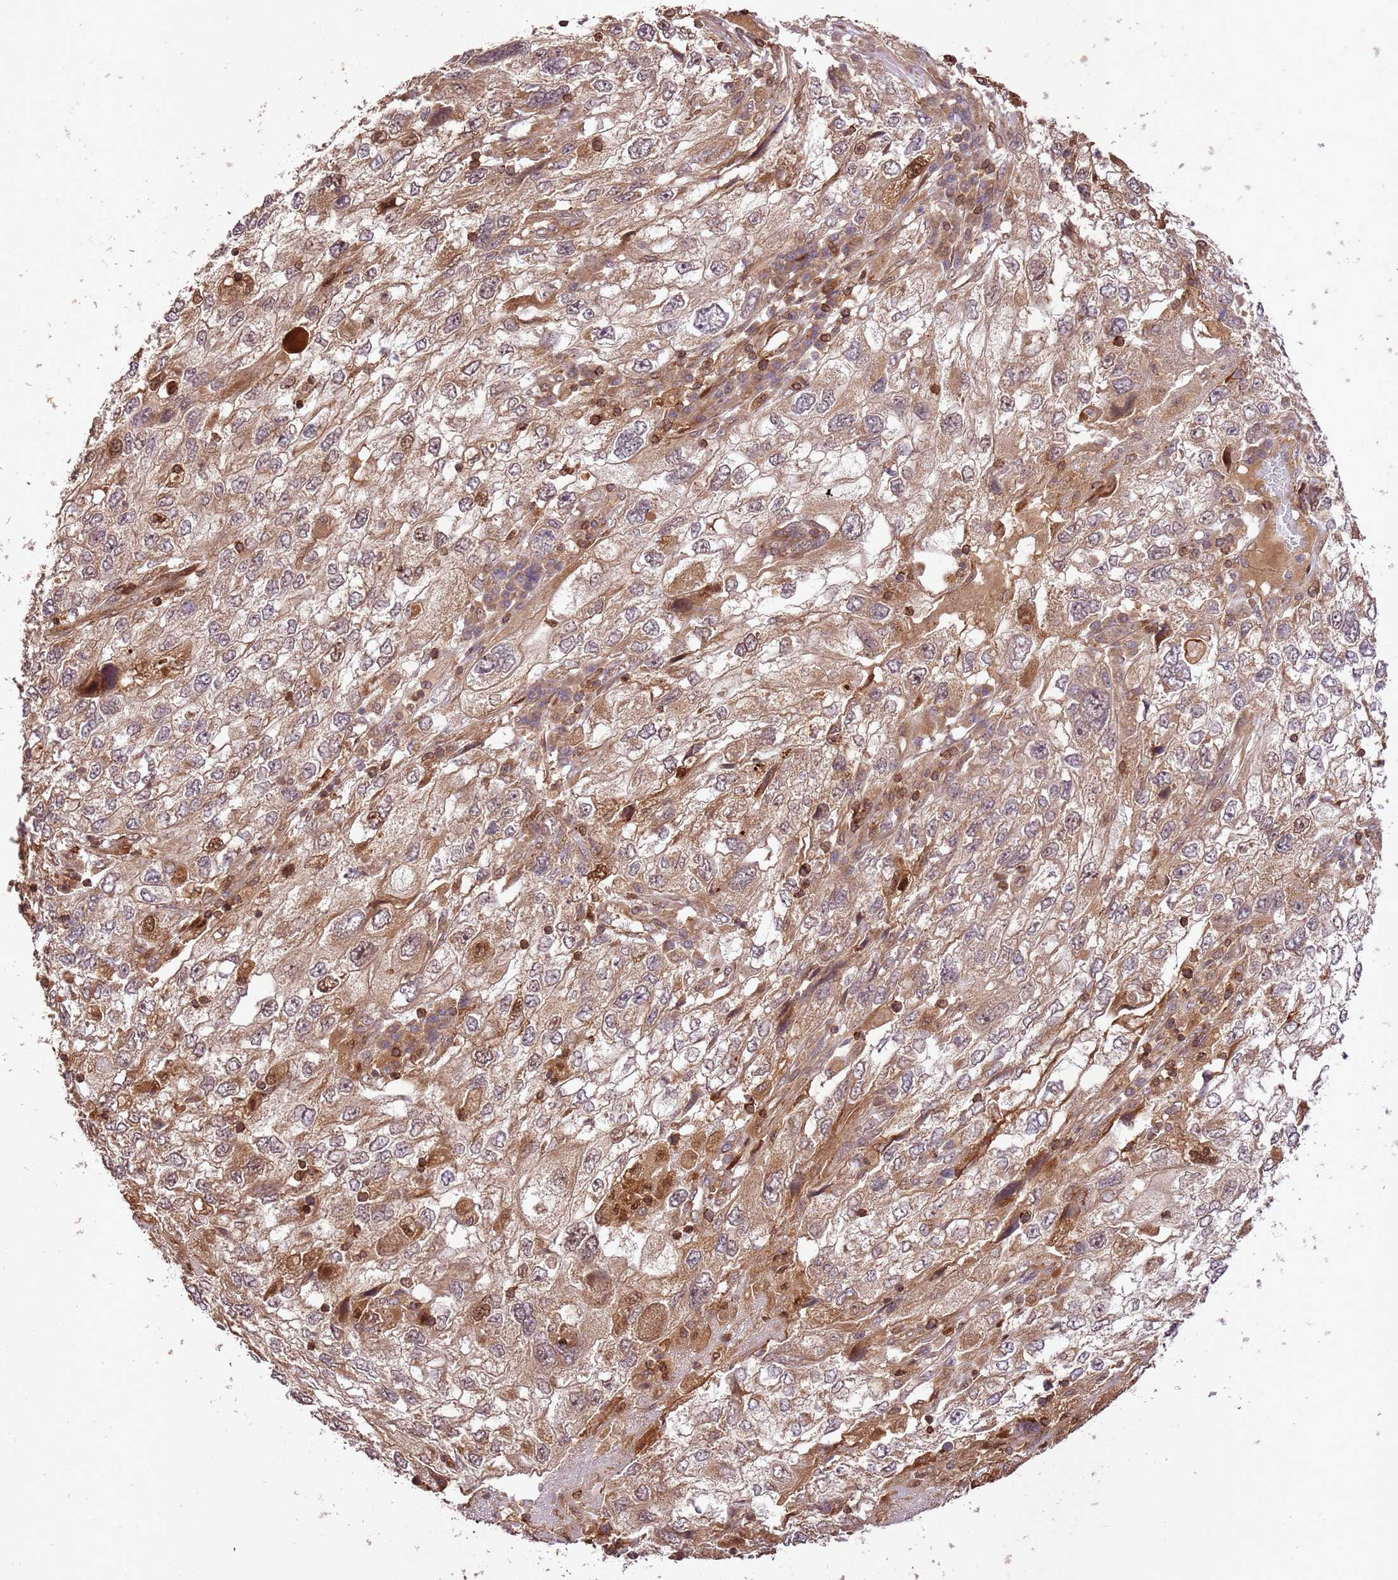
{"staining": {"intensity": "moderate", "quantity": ">75%", "location": "cytoplasmic/membranous,nuclear"}, "tissue": "endometrial cancer", "cell_type": "Tumor cells", "image_type": "cancer", "snomed": [{"axis": "morphology", "description": "Adenocarcinoma, NOS"}, {"axis": "topography", "description": "Endometrium"}], "caption": "Immunohistochemistry photomicrograph of neoplastic tissue: human endometrial adenocarcinoma stained using immunohistochemistry (IHC) exhibits medium levels of moderate protein expression localized specifically in the cytoplasmic/membranous and nuclear of tumor cells, appearing as a cytoplasmic/membranous and nuclear brown color.", "gene": "KATNAL2", "patient": {"sex": "female", "age": 49}}